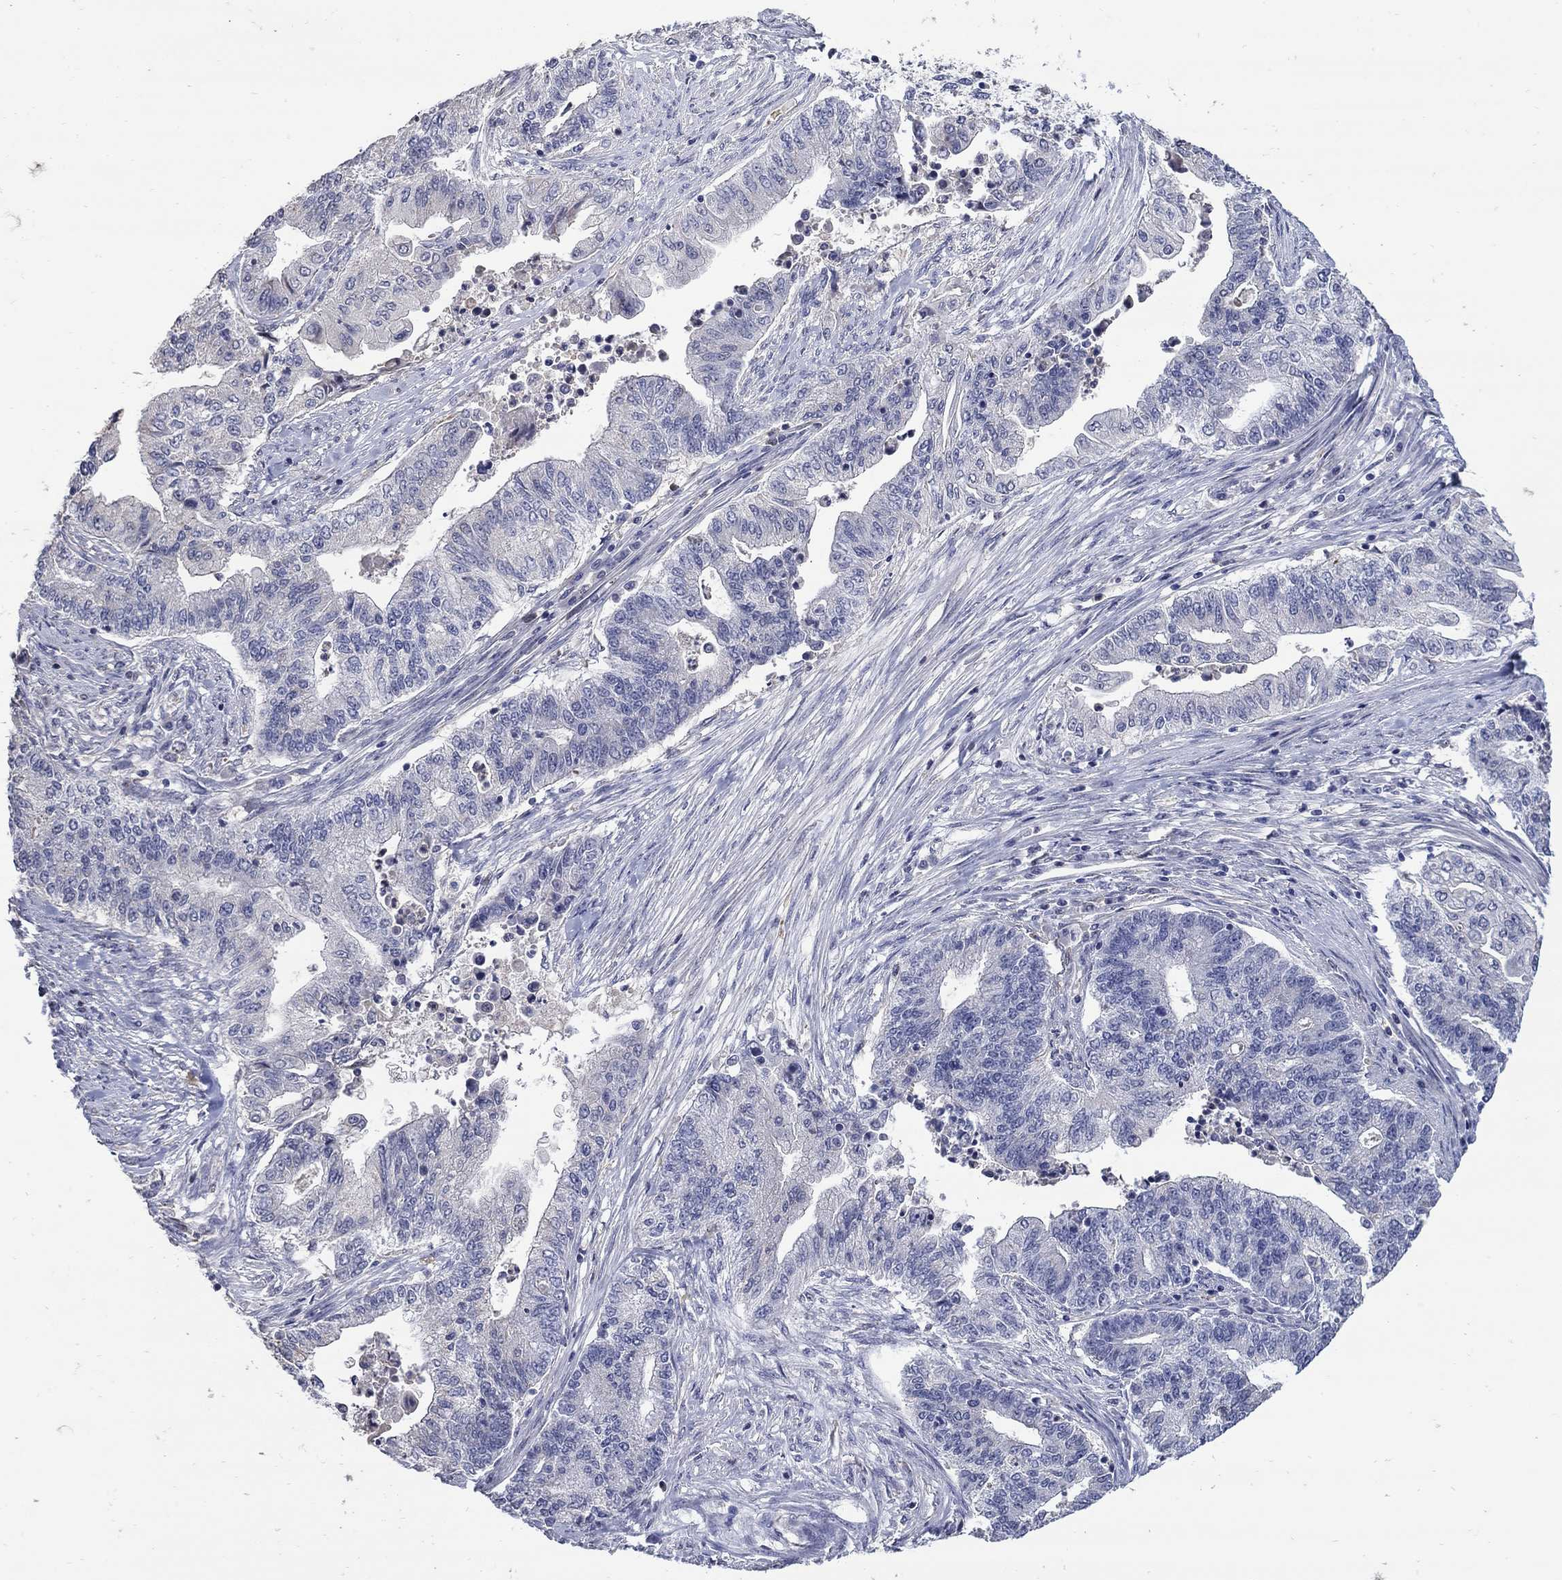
{"staining": {"intensity": "negative", "quantity": "none", "location": "none"}, "tissue": "endometrial cancer", "cell_type": "Tumor cells", "image_type": "cancer", "snomed": [{"axis": "morphology", "description": "Adenocarcinoma, NOS"}, {"axis": "topography", "description": "Uterus"}, {"axis": "topography", "description": "Endometrium"}], "caption": "Endometrial cancer (adenocarcinoma) was stained to show a protein in brown. There is no significant staining in tumor cells.", "gene": "CETN1", "patient": {"sex": "female", "age": 54}}